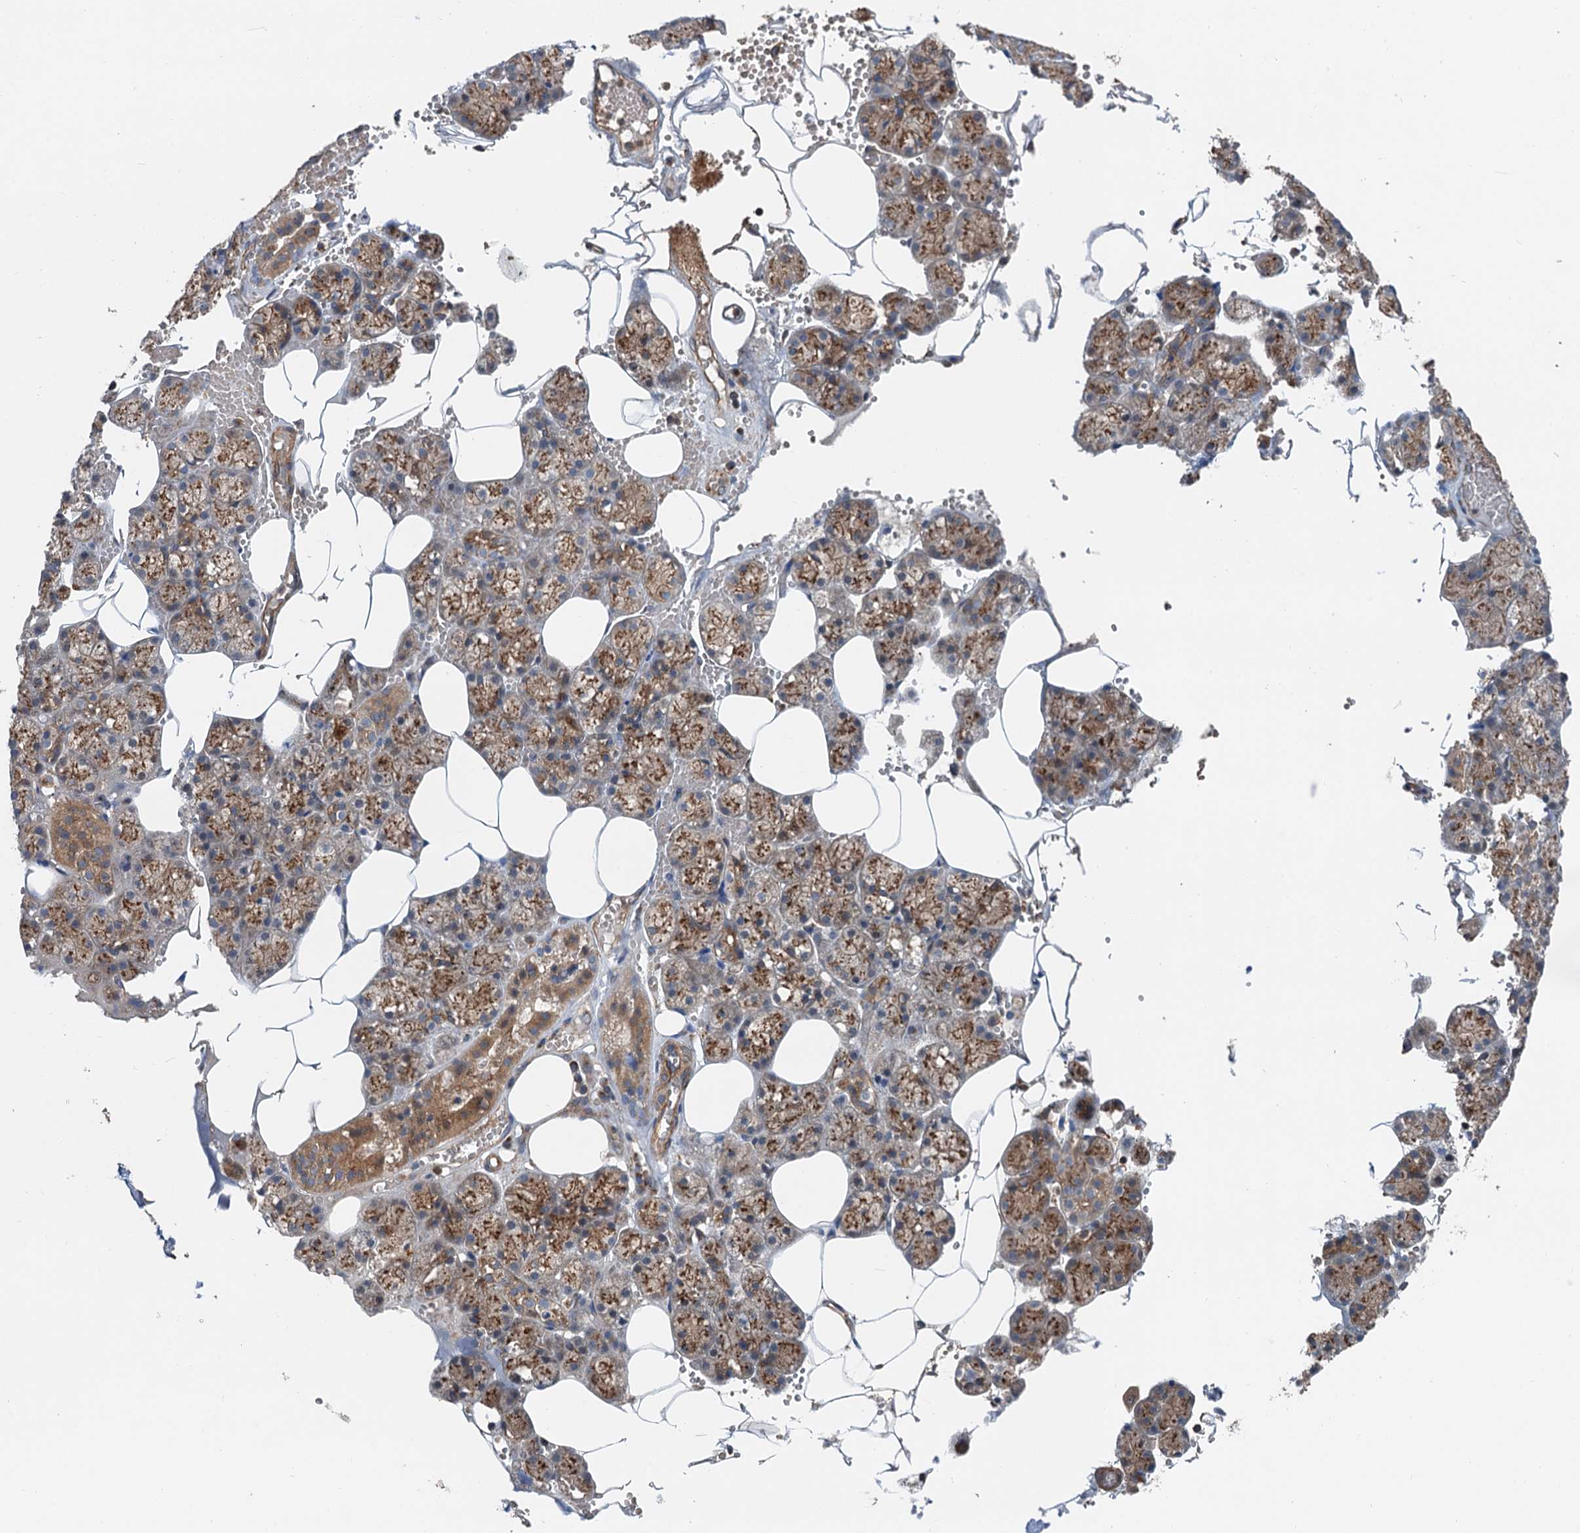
{"staining": {"intensity": "moderate", "quantity": ">75%", "location": "cytoplasmic/membranous"}, "tissue": "salivary gland", "cell_type": "Glandular cells", "image_type": "normal", "snomed": [{"axis": "morphology", "description": "Normal tissue, NOS"}, {"axis": "topography", "description": "Salivary gland"}], "caption": "Salivary gland stained with DAB immunohistochemistry shows medium levels of moderate cytoplasmic/membranous staining in about >75% of glandular cells. (Brightfield microscopy of DAB IHC at high magnification).", "gene": "ANKRD26", "patient": {"sex": "male", "age": 62}}